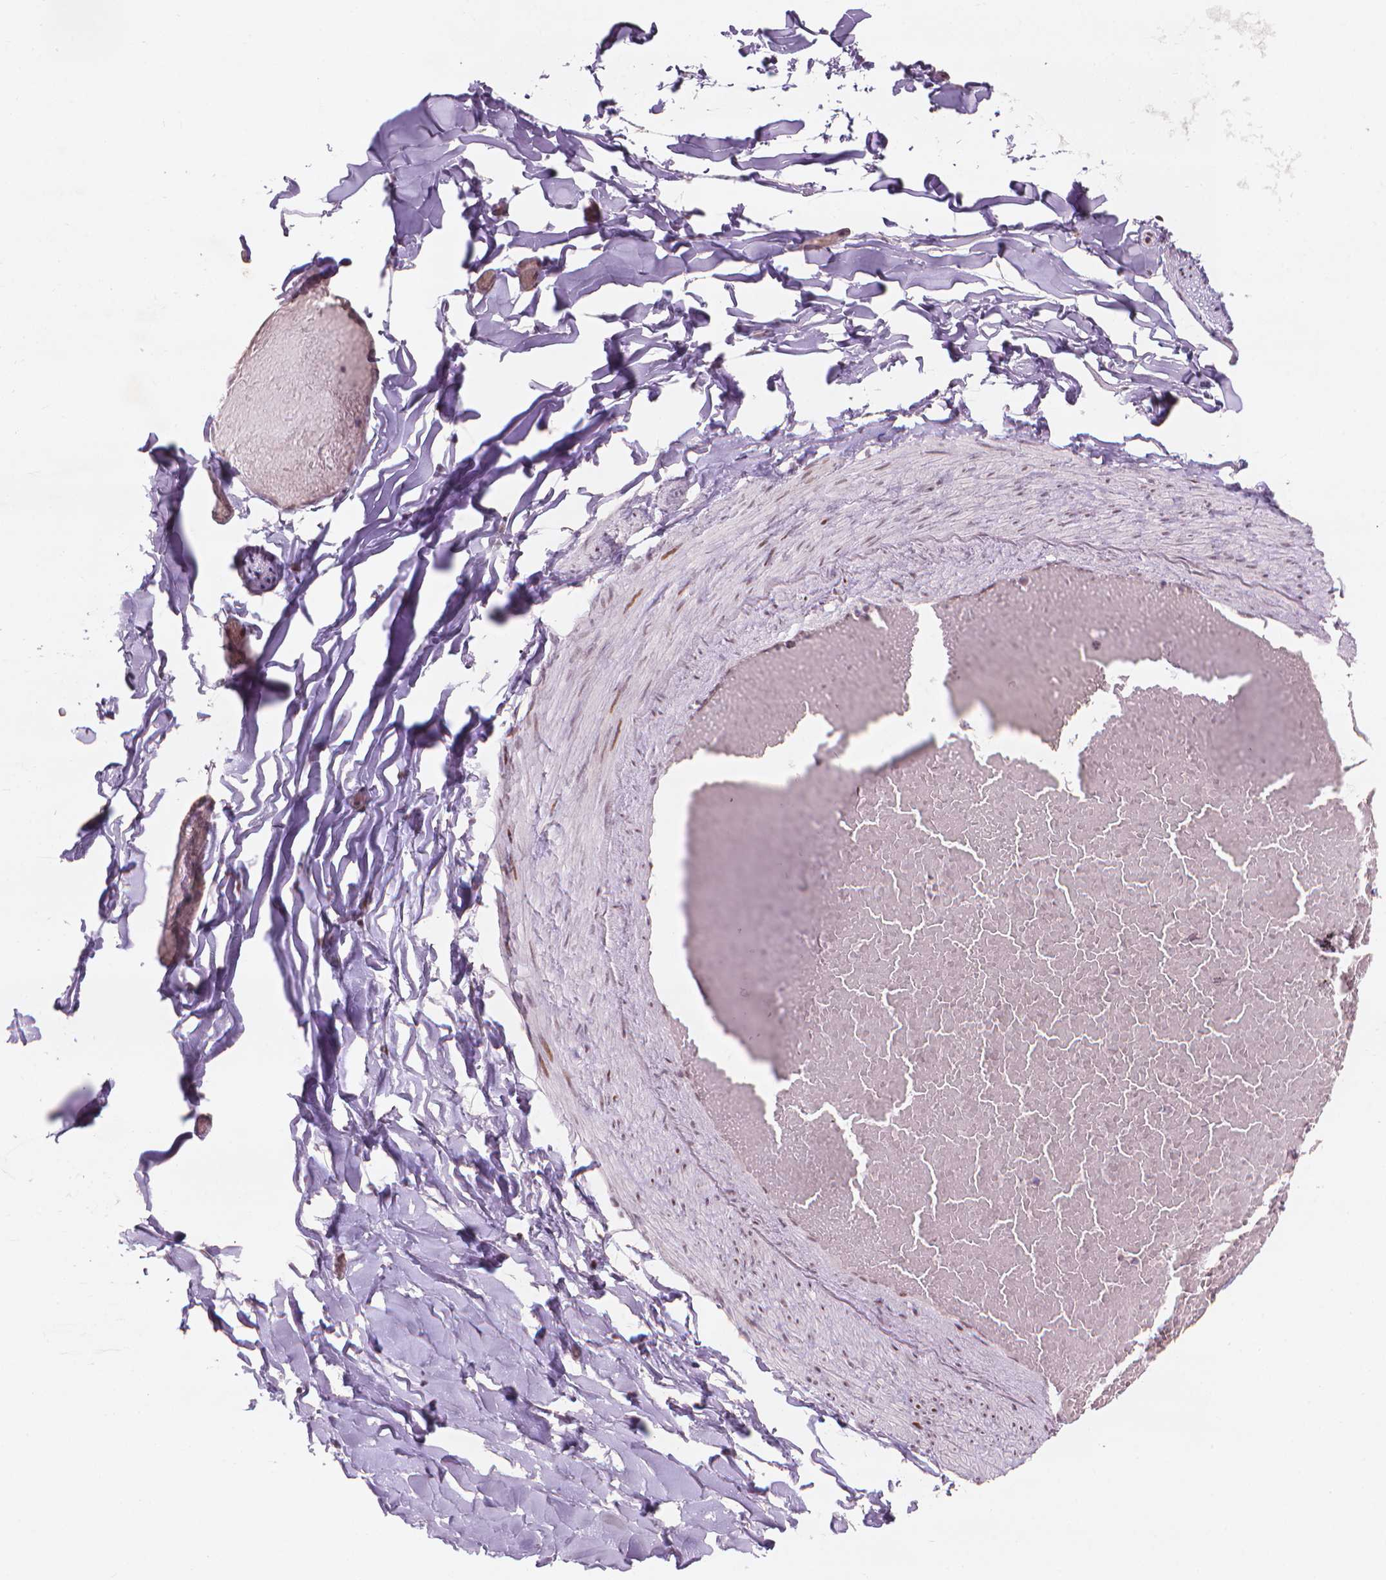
{"staining": {"intensity": "moderate", "quantity": "25%-75%", "location": "nuclear"}, "tissue": "adipose tissue", "cell_type": "Adipocytes", "image_type": "normal", "snomed": [{"axis": "morphology", "description": "Normal tissue, NOS"}, {"axis": "topography", "description": "Gallbladder"}, {"axis": "topography", "description": "Peripheral nerve tissue"}], "caption": "Adipocytes display medium levels of moderate nuclear positivity in about 25%-75% of cells in normal adipose tissue. The protein of interest is stained brown, and the nuclei are stained in blue (DAB IHC with brightfield microscopy, high magnification).", "gene": "HES7", "patient": {"sex": "female", "age": 45}}